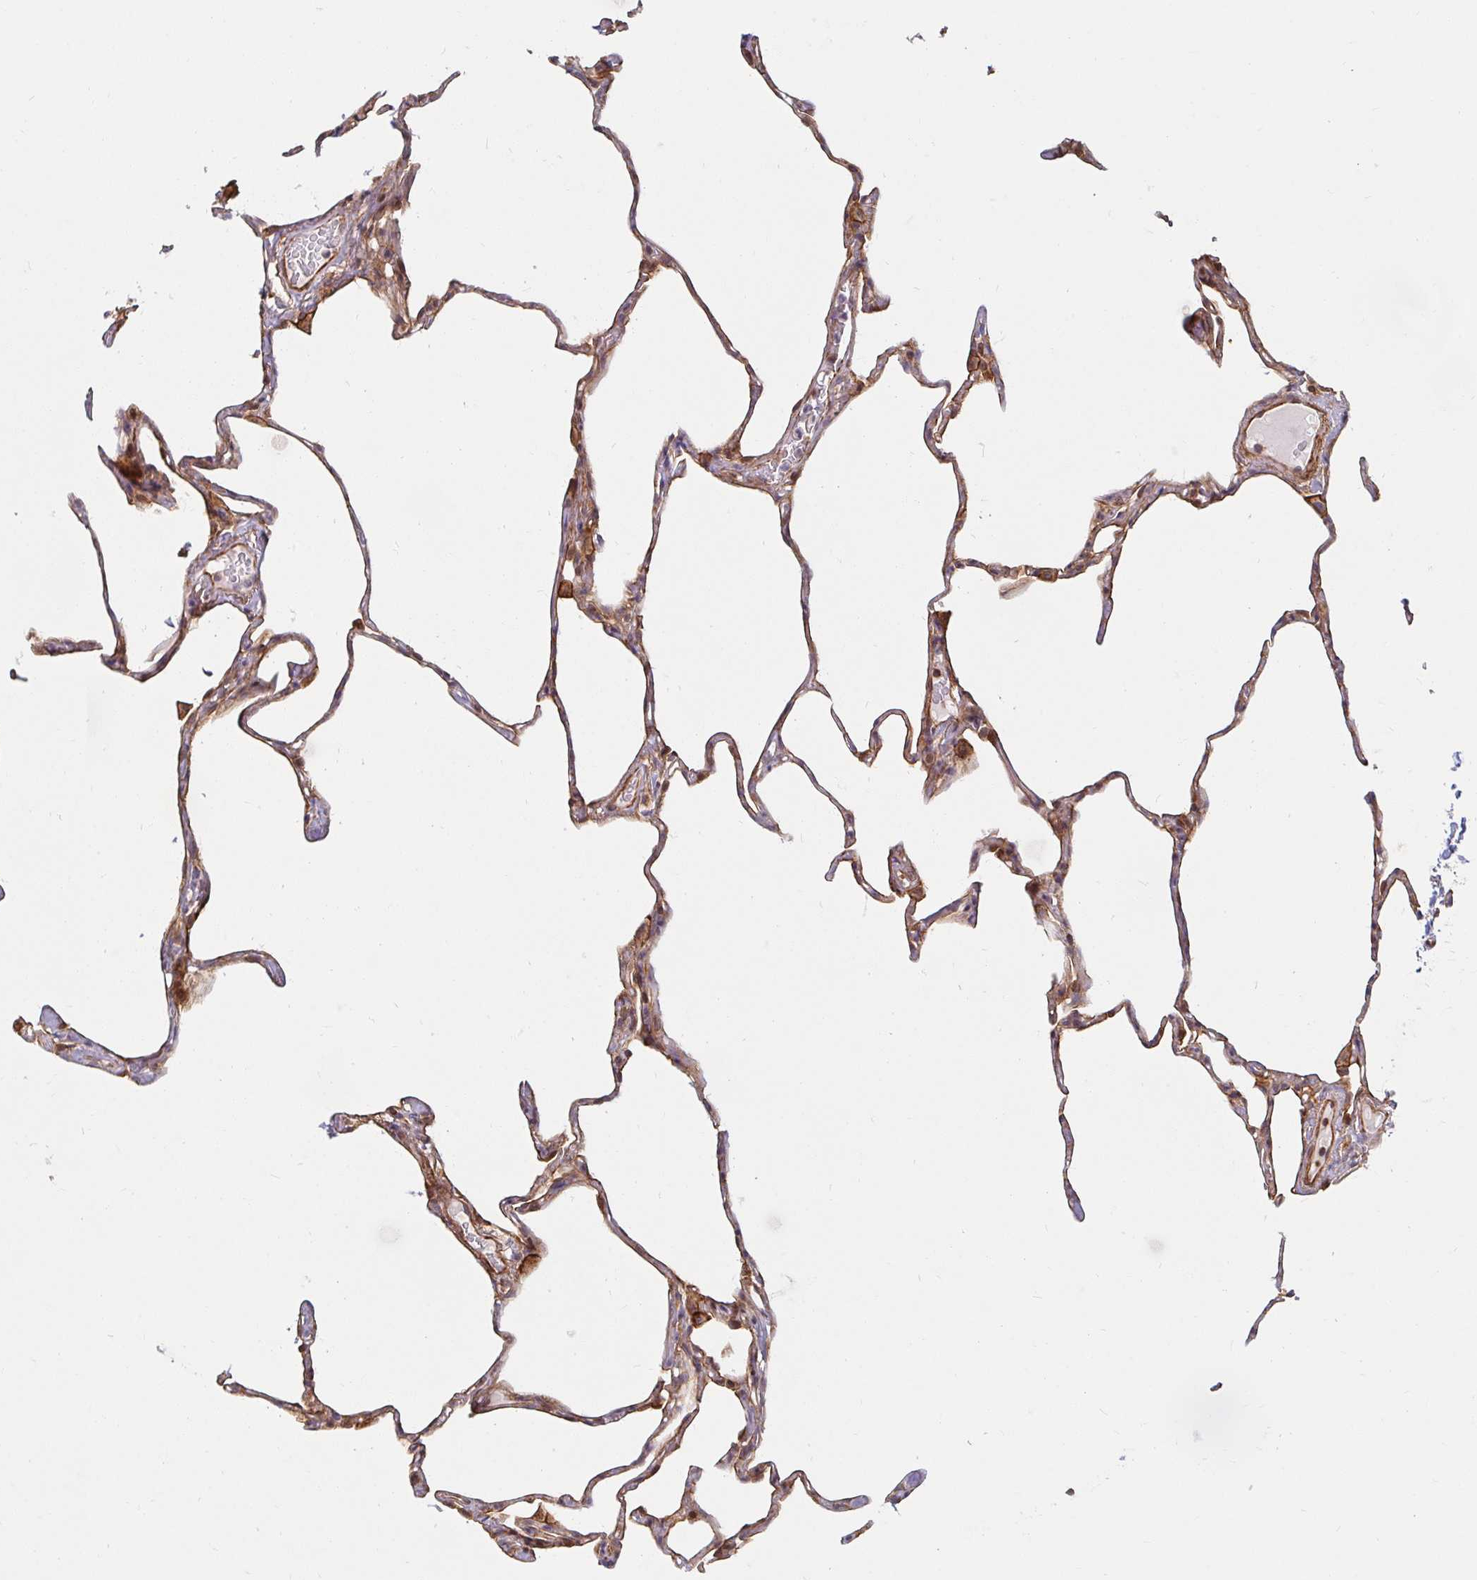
{"staining": {"intensity": "moderate", "quantity": ">75%", "location": "cytoplasmic/membranous"}, "tissue": "lung", "cell_type": "Alveolar cells", "image_type": "normal", "snomed": [{"axis": "morphology", "description": "Normal tissue, NOS"}, {"axis": "topography", "description": "Lung"}], "caption": "Brown immunohistochemical staining in benign human lung reveals moderate cytoplasmic/membranous positivity in approximately >75% of alveolar cells.", "gene": "BTF3", "patient": {"sex": "male", "age": 65}}